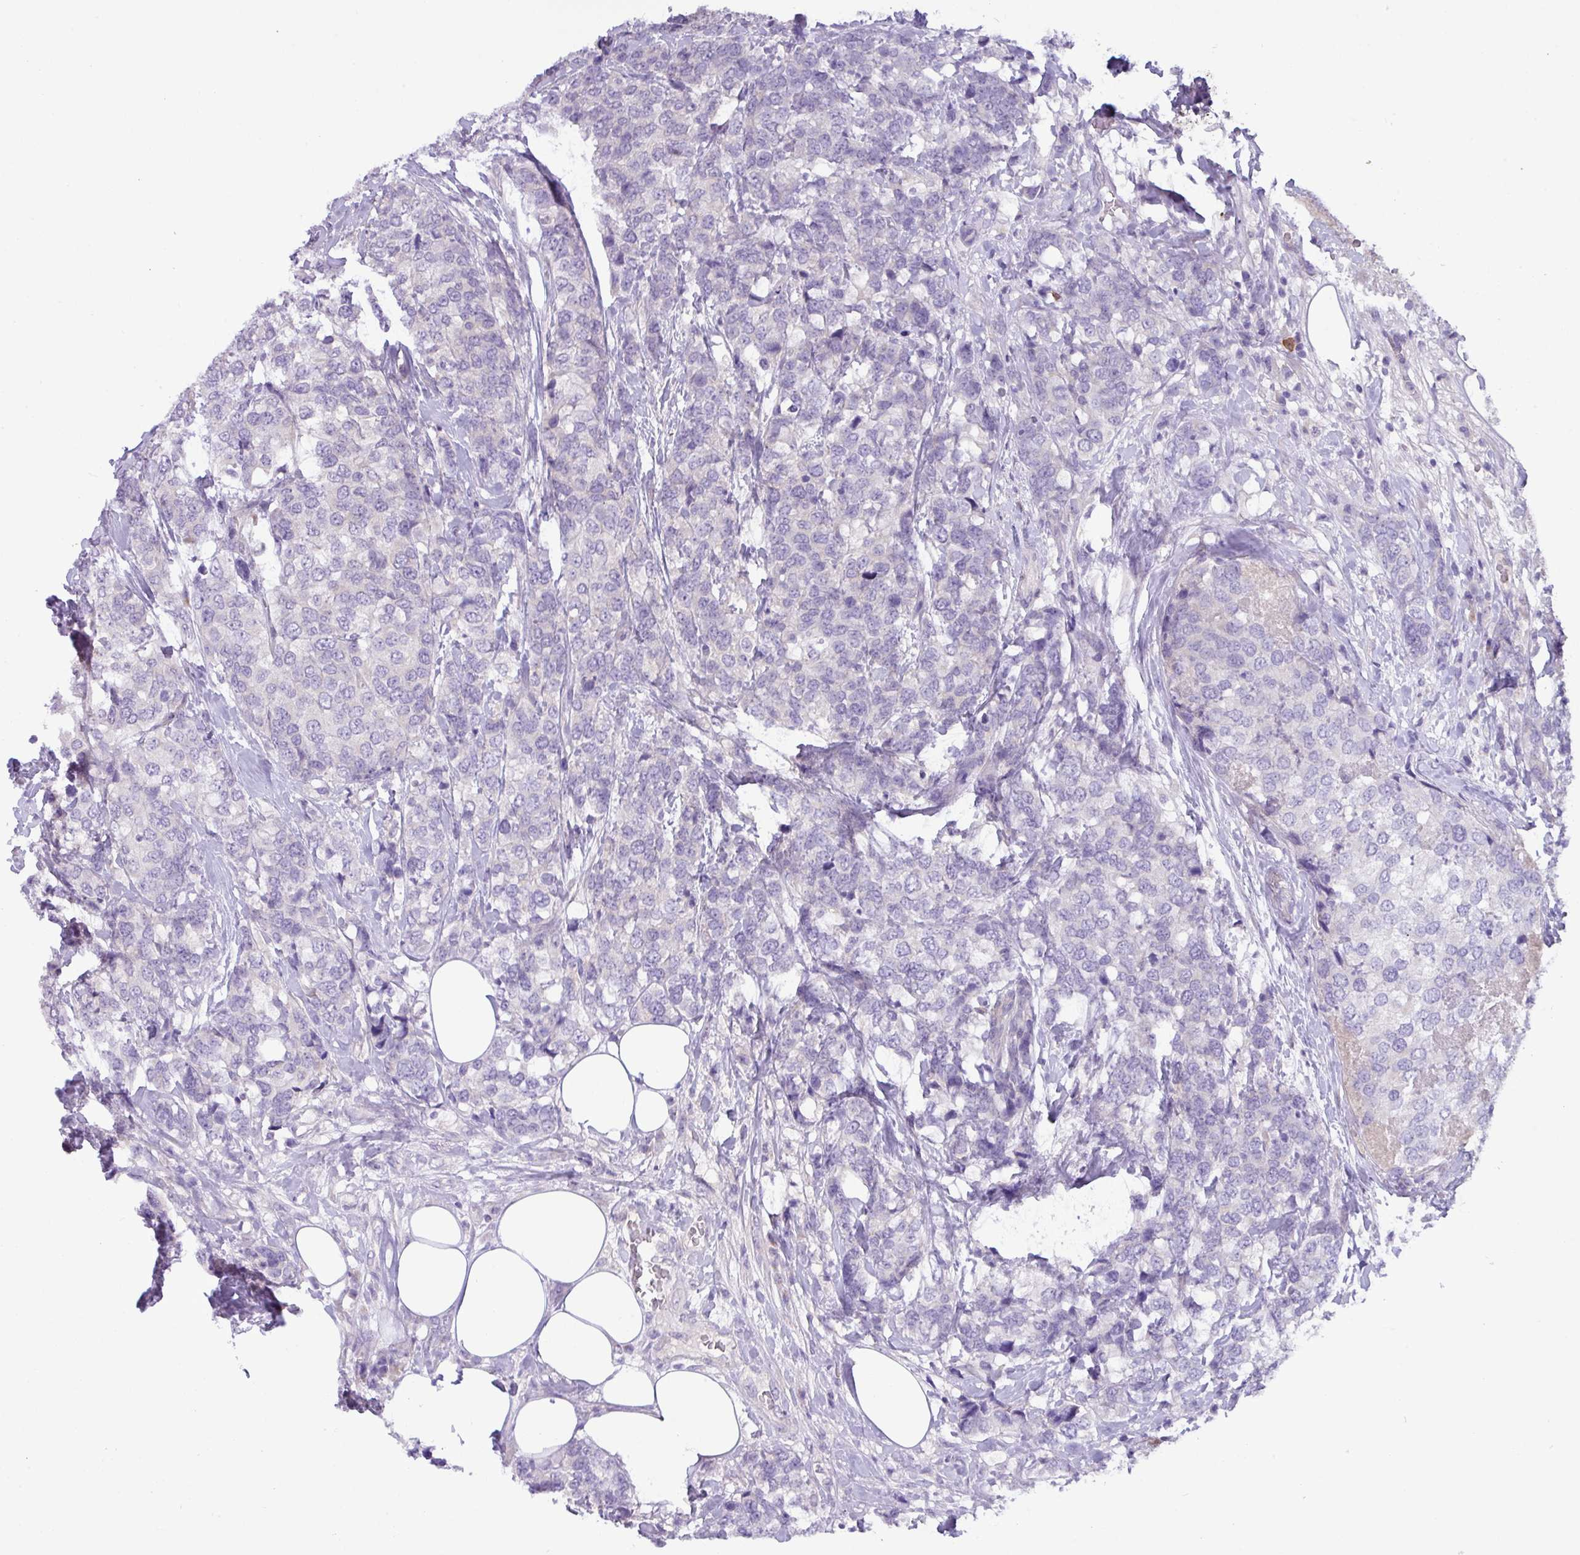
{"staining": {"intensity": "negative", "quantity": "none", "location": "none"}, "tissue": "breast cancer", "cell_type": "Tumor cells", "image_type": "cancer", "snomed": [{"axis": "morphology", "description": "Lobular carcinoma"}, {"axis": "topography", "description": "Breast"}], "caption": "High power microscopy micrograph of an immunohistochemistry micrograph of breast lobular carcinoma, revealing no significant expression in tumor cells.", "gene": "ZNF524", "patient": {"sex": "female", "age": 59}}